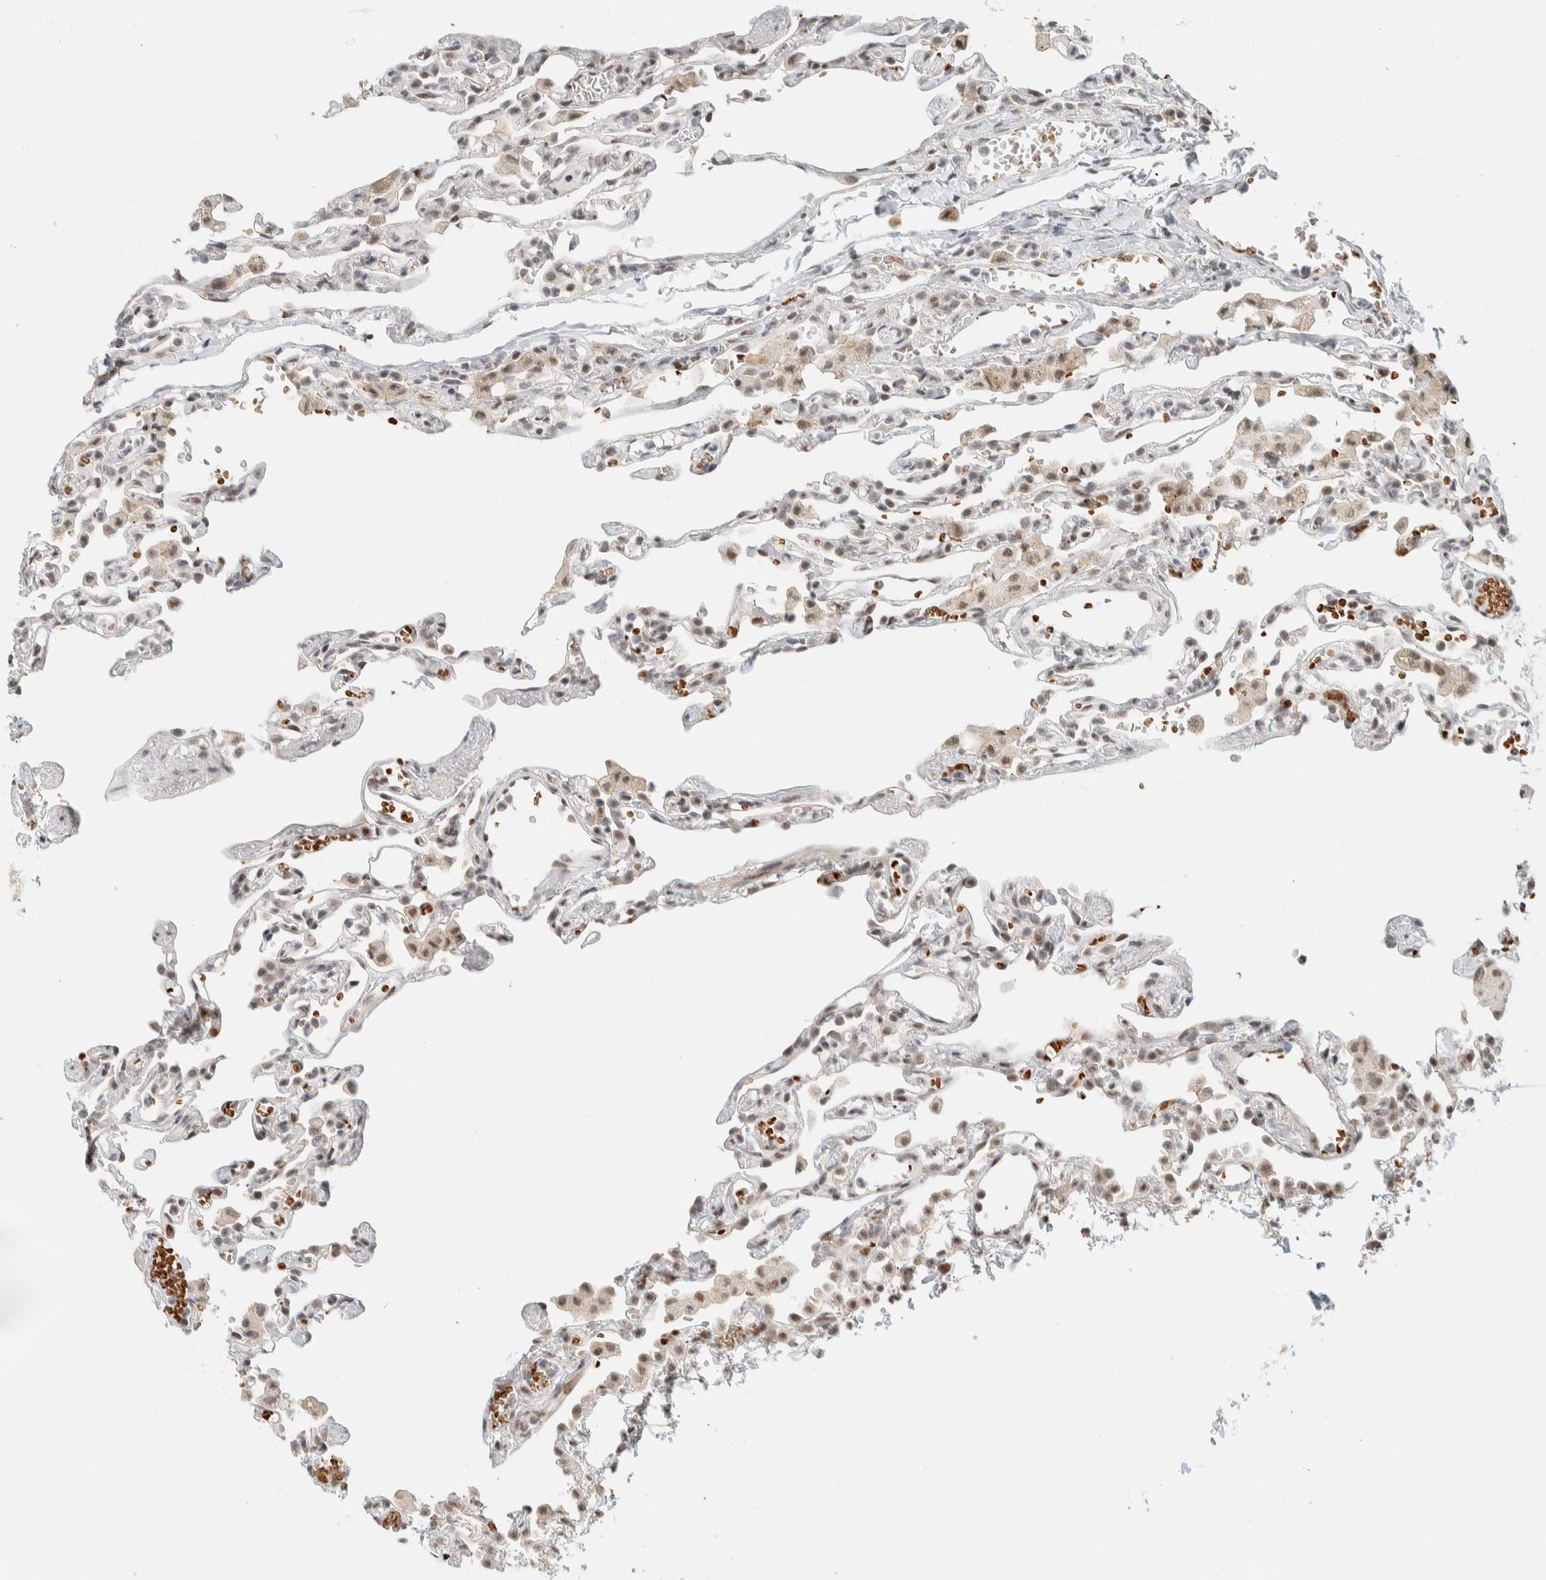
{"staining": {"intensity": "weak", "quantity": "25%-75%", "location": "nuclear"}, "tissue": "lung", "cell_type": "Alveolar cells", "image_type": "normal", "snomed": [{"axis": "morphology", "description": "Normal tissue, NOS"}, {"axis": "topography", "description": "Lung"}], "caption": "High-power microscopy captured an IHC histopathology image of unremarkable lung, revealing weak nuclear staining in about 25%-75% of alveolar cells.", "gene": "ZBTB2", "patient": {"sex": "male", "age": 21}}